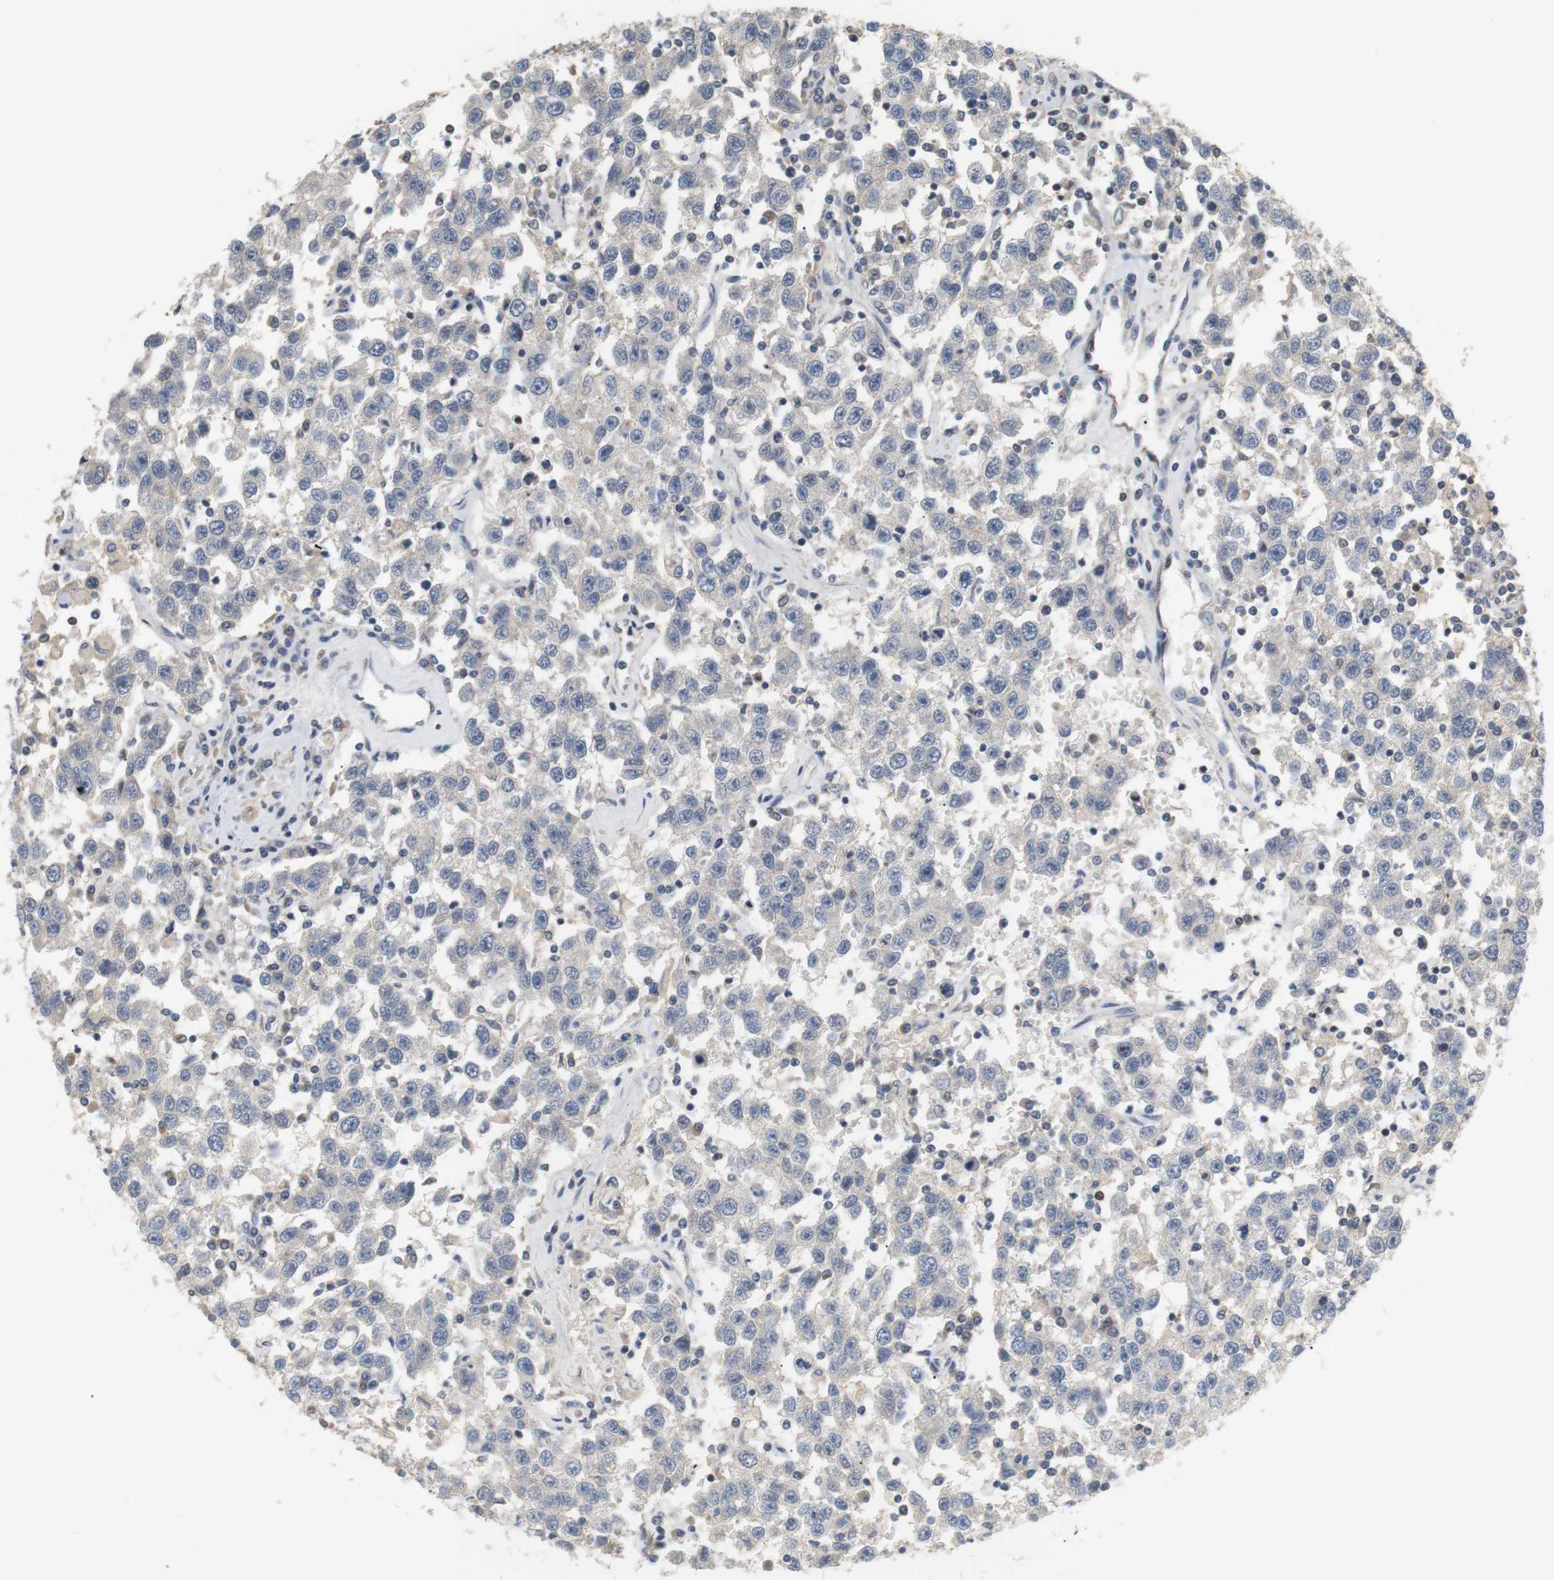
{"staining": {"intensity": "negative", "quantity": "none", "location": "none"}, "tissue": "testis cancer", "cell_type": "Tumor cells", "image_type": "cancer", "snomed": [{"axis": "morphology", "description": "Seminoma, NOS"}, {"axis": "topography", "description": "Testis"}], "caption": "Immunohistochemistry (IHC) photomicrograph of neoplastic tissue: seminoma (testis) stained with DAB shows no significant protein staining in tumor cells.", "gene": "P2RY1", "patient": {"sex": "male", "age": 41}}